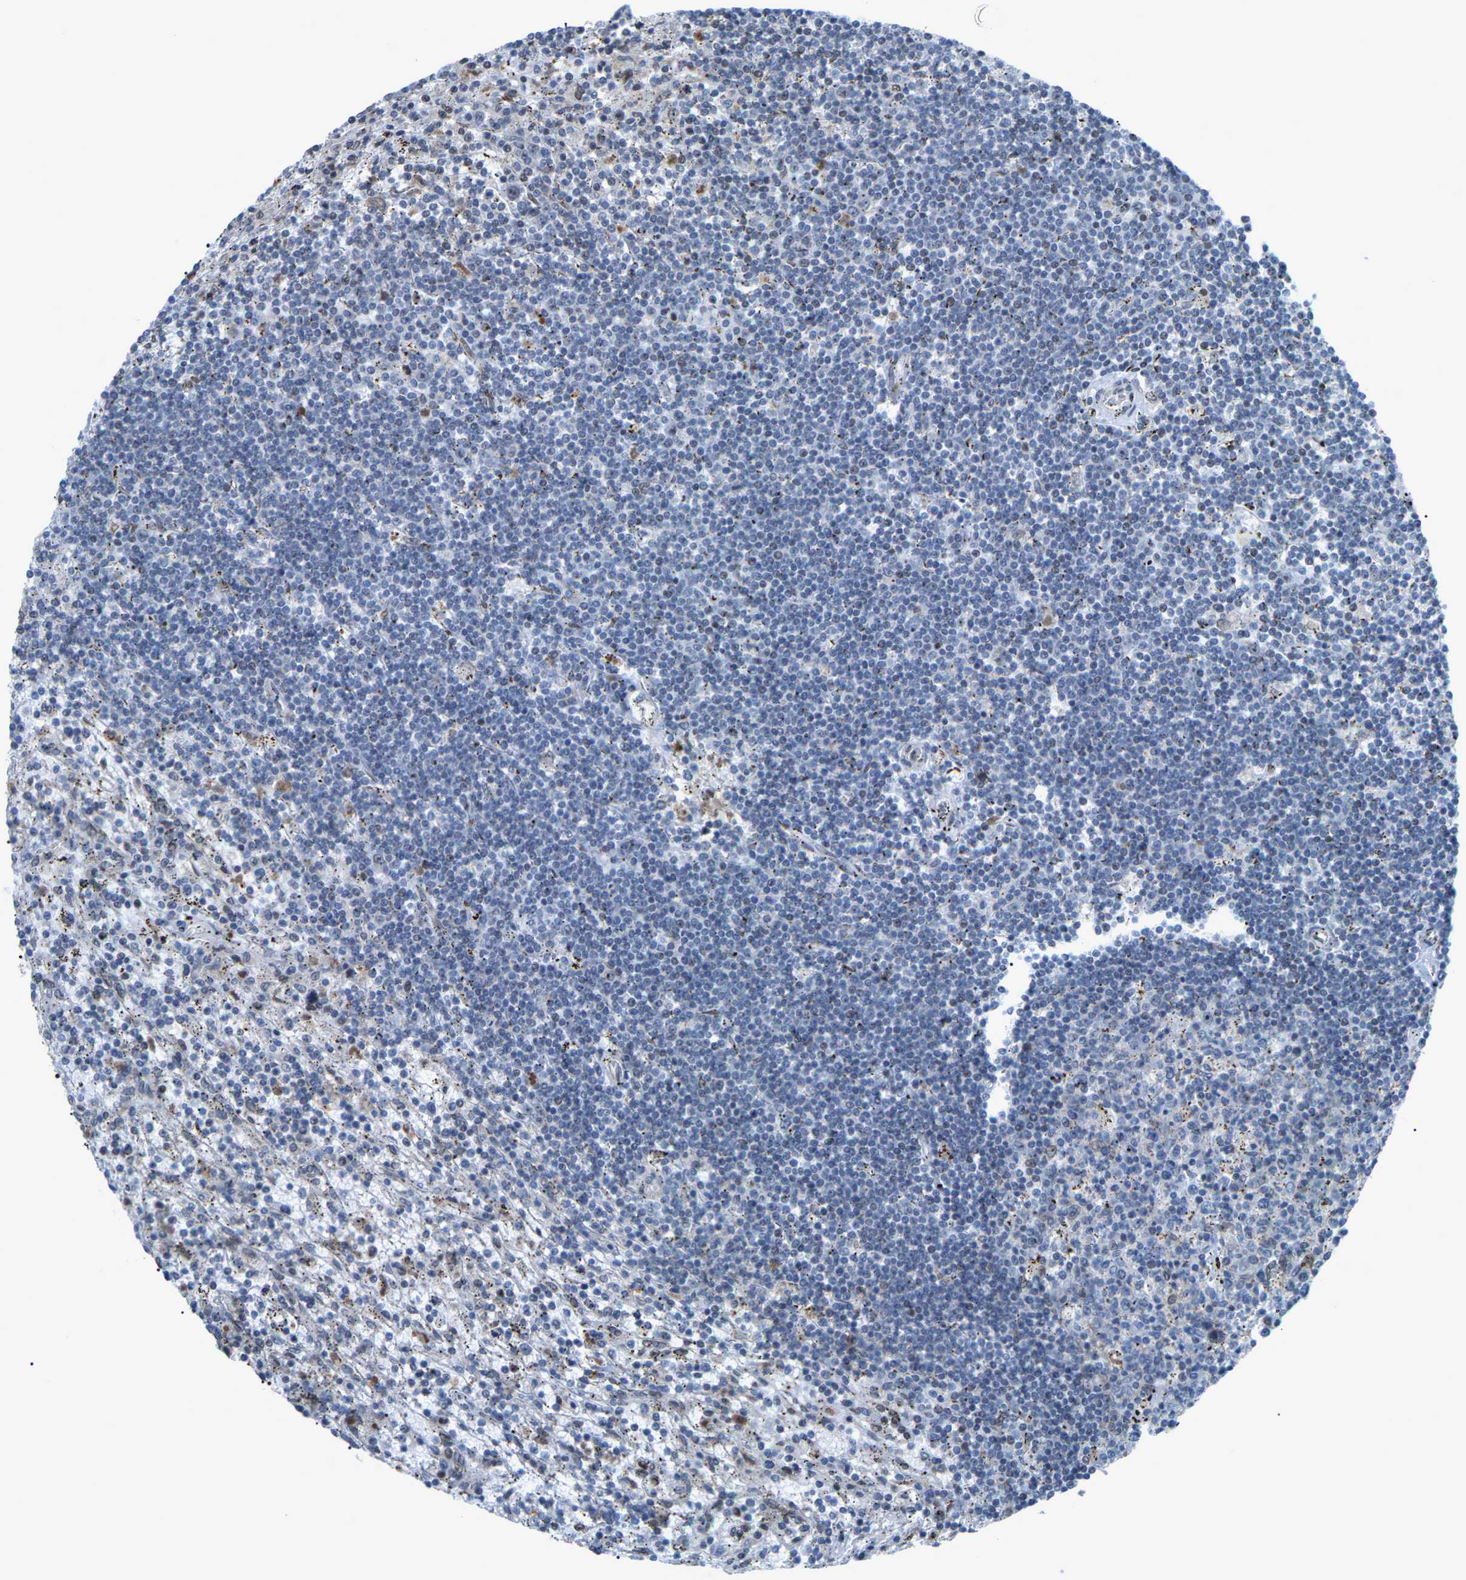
{"staining": {"intensity": "negative", "quantity": "none", "location": "none"}, "tissue": "lymphoma", "cell_type": "Tumor cells", "image_type": "cancer", "snomed": [{"axis": "morphology", "description": "Malignant lymphoma, non-Hodgkin's type, Low grade"}, {"axis": "topography", "description": "Spleen"}], "caption": "Malignant lymphoma, non-Hodgkin's type (low-grade) stained for a protein using immunohistochemistry demonstrates no positivity tumor cells.", "gene": "CROT", "patient": {"sex": "male", "age": 76}}